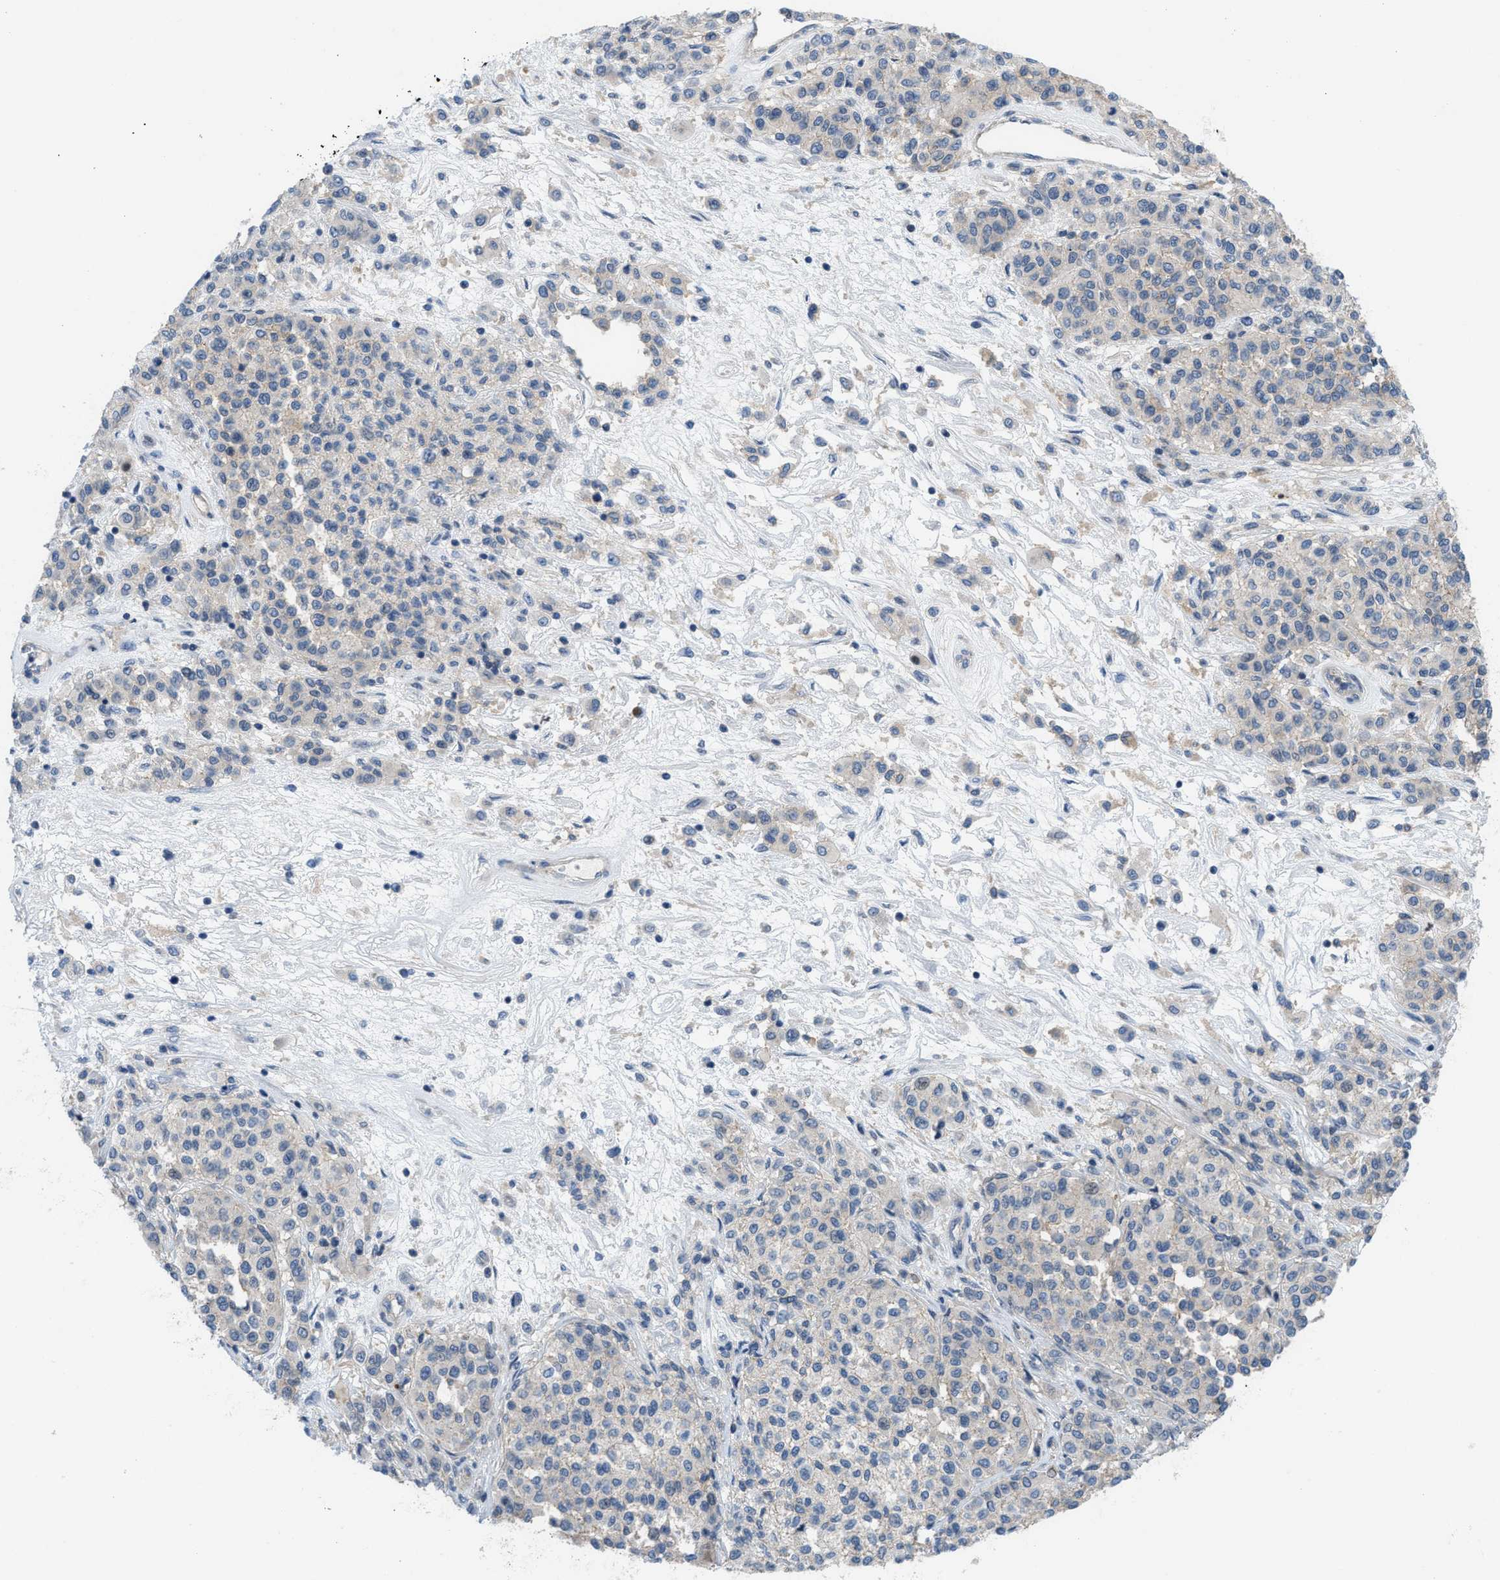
{"staining": {"intensity": "negative", "quantity": "none", "location": "none"}, "tissue": "melanoma", "cell_type": "Tumor cells", "image_type": "cancer", "snomed": [{"axis": "morphology", "description": "Malignant melanoma, Metastatic site"}, {"axis": "topography", "description": "Pancreas"}], "caption": "DAB (3,3'-diaminobenzidine) immunohistochemical staining of human melanoma displays no significant expression in tumor cells.", "gene": "MYO18A", "patient": {"sex": "female", "age": 30}}